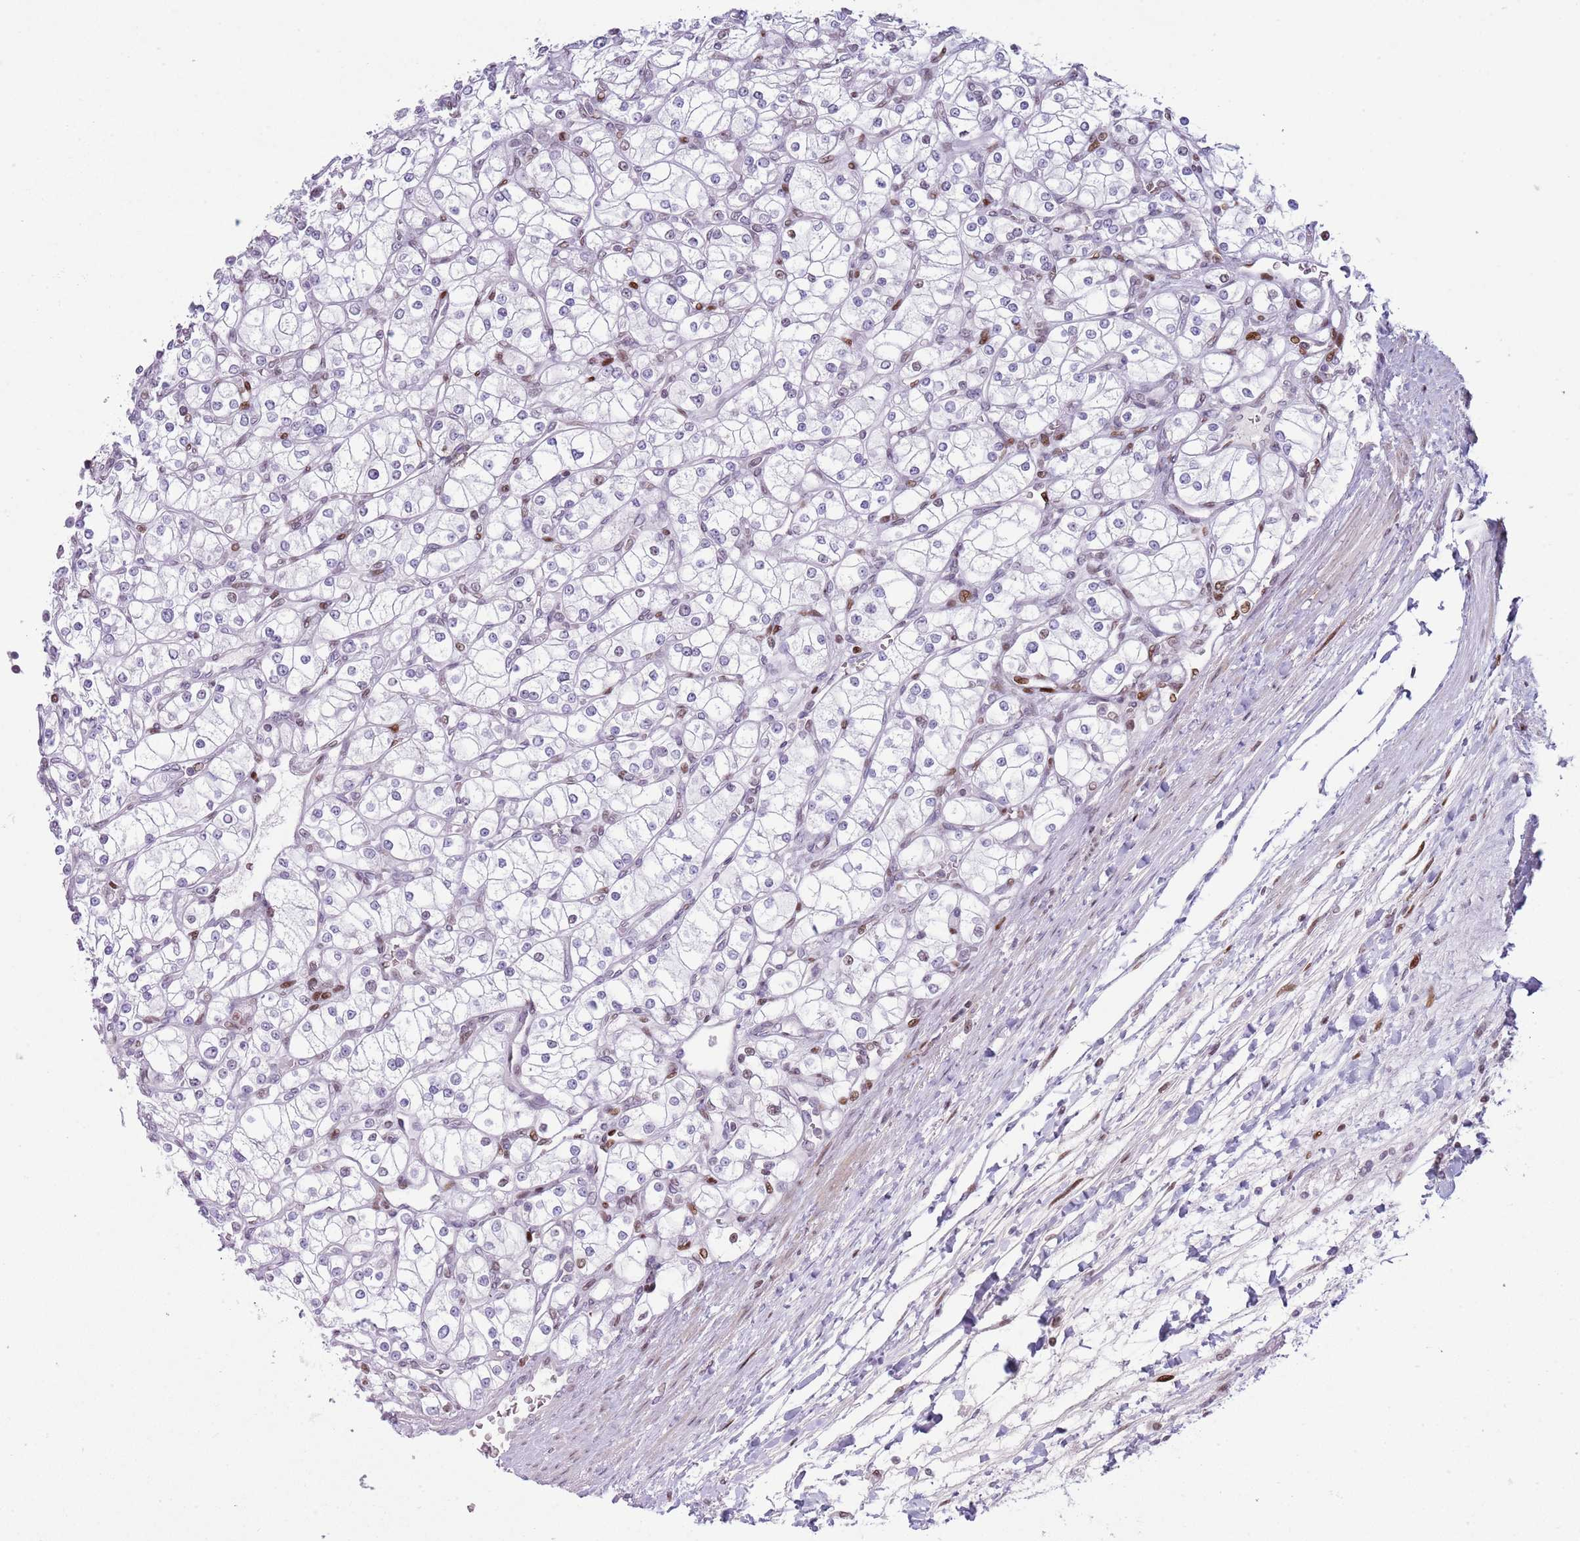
{"staining": {"intensity": "negative", "quantity": "none", "location": "none"}, "tissue": "renal cancer", "cell_type": "Tumor cells", "image_type": "cancer", "snomed": [{"axis": "morphology", "description": "Adenocarcinoma, NOS"}, {"axis": "topography", "description": "Kidney"}], "caption": "An image of adenocarcinoma (renal) stained for a protein demonstrates no brown staining in tumor cells.", "gene": "MFSD10", "patient": {"sex": "male", "age": 80}}